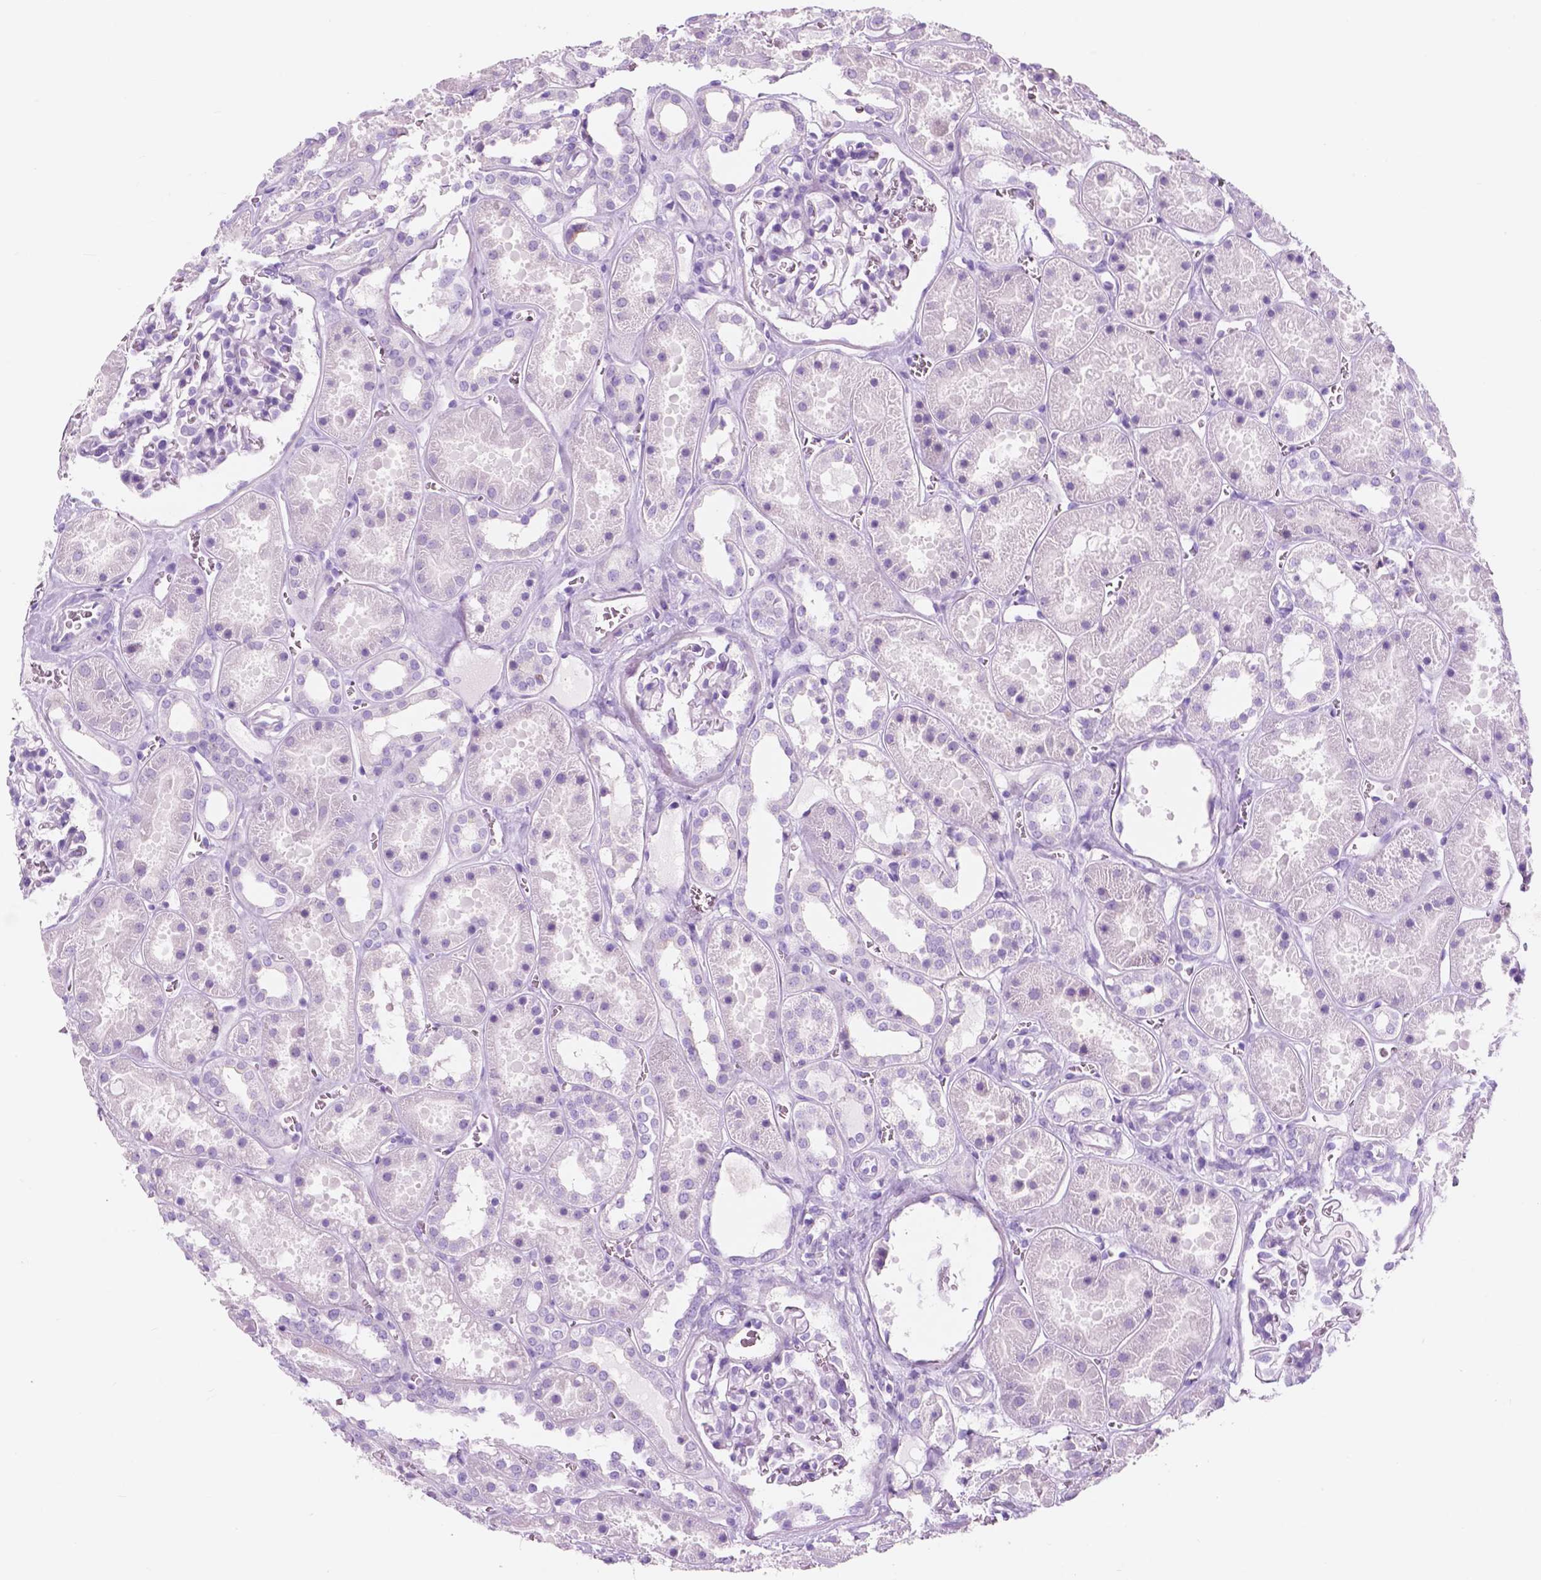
{"staining": {"intensity": "negative", "quantity": "none", "location": "none"}, "tissue": "kidney", "cell_type": "Cells in glomeruli", "image_type": "normal", "snomed": [{"axis": "morphology", "description": "Normal tissue, NOS"}, {"axis": "topography", "description": "Kidney"}], "caption": "Human kidney stained for a protein using IHC displays no staining in cells in glomeruli.", "gene": "CUZD1", "patient": {"sex": "female", "age": 41}}